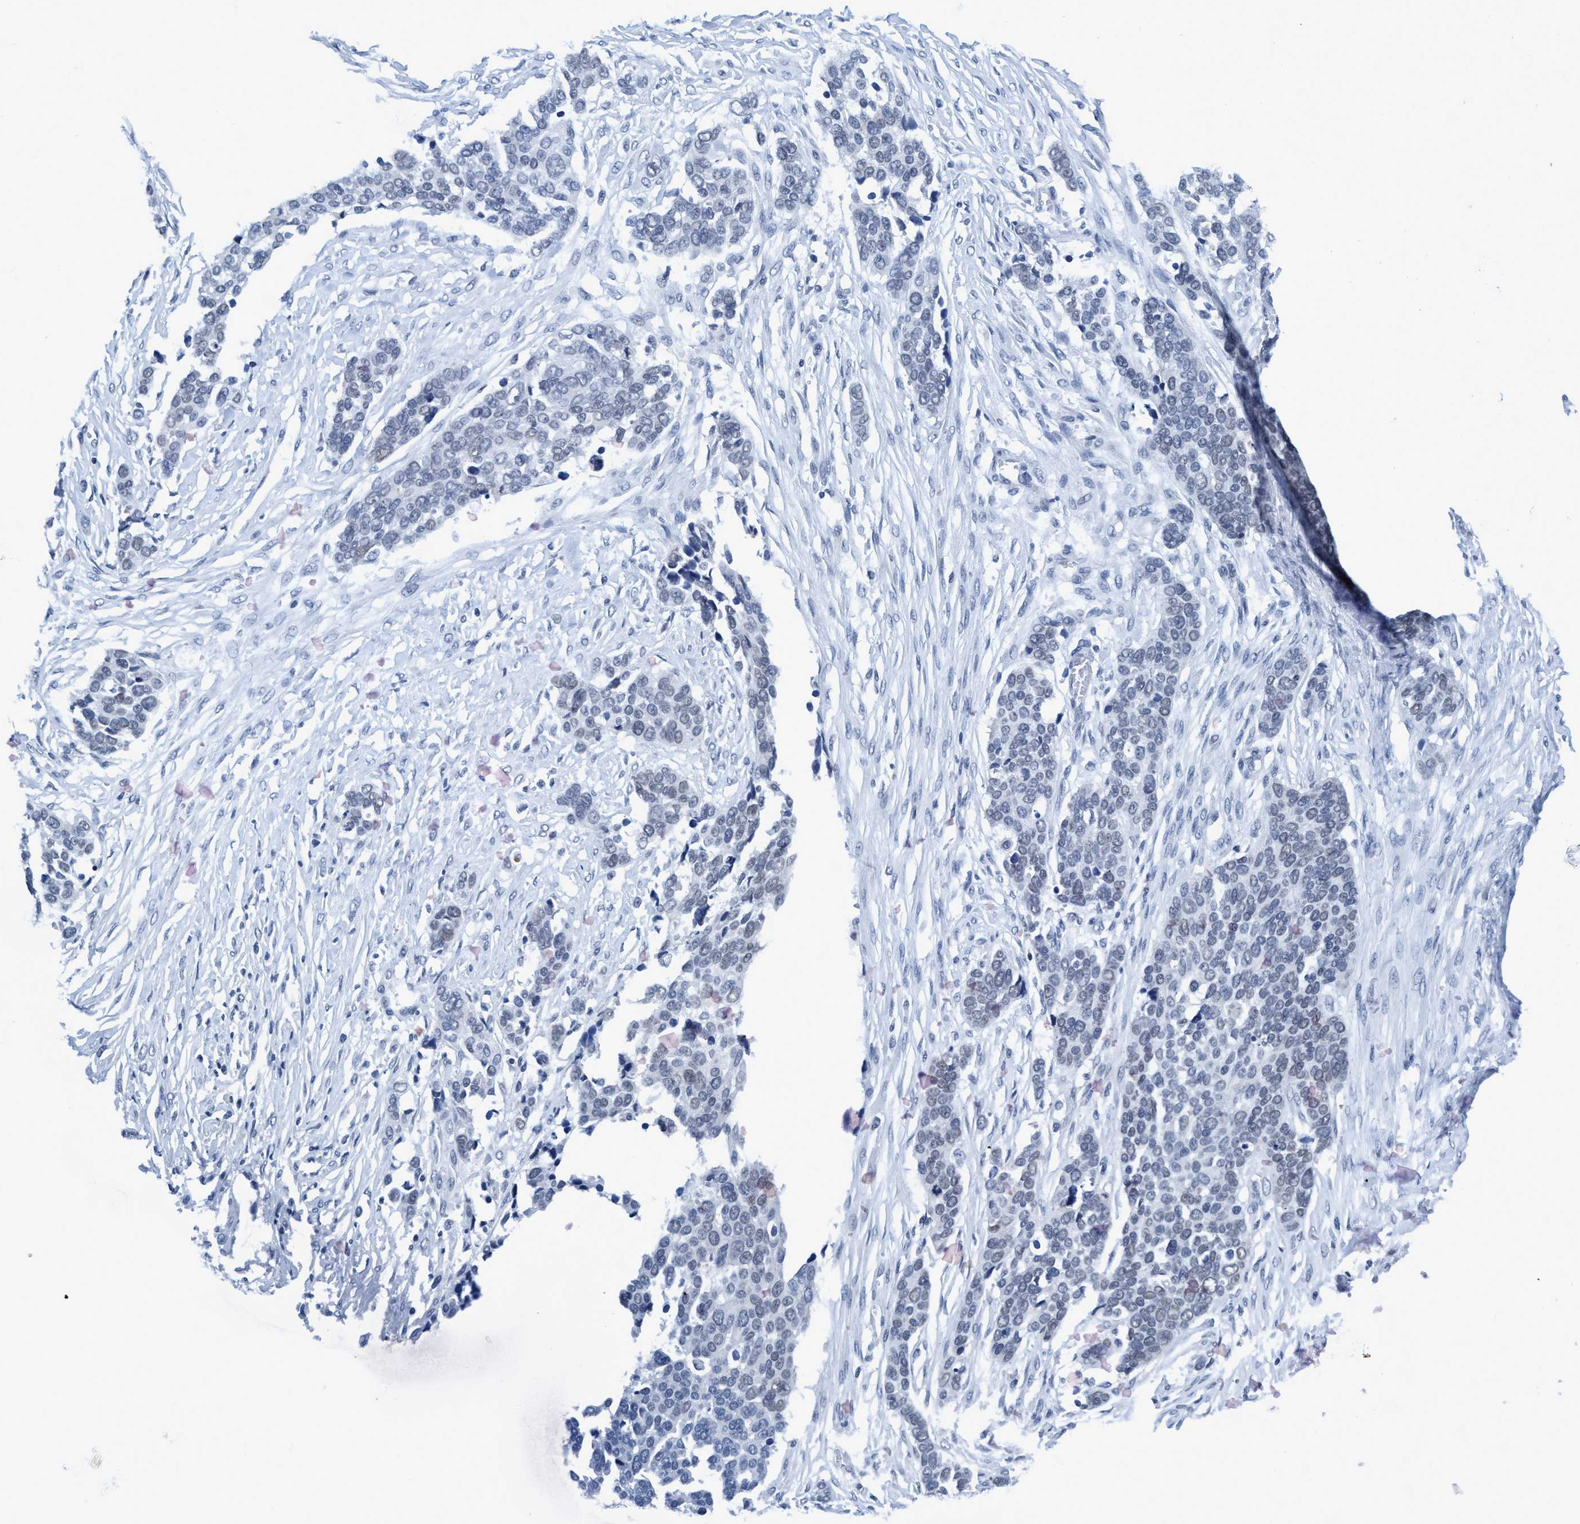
{"staining": {"intensity": "negative", "quantity": "none", "location": "none"}, "tissue": "ovarian cancer", "cell_type": "Tumor cells", "image_type": "cancer", "snomed": [{"axis": "morphology", "description": "Cystadenocarcinoma, serous, NOS"}, {"axis": "topography", "description": "Ovary"}], "caption": "Immunohistochemistry of human ovarian cancer exhibits no expression in tumor cells.", "gene": "DNAI1", "patient": {"sex": "female", "age": 44}}